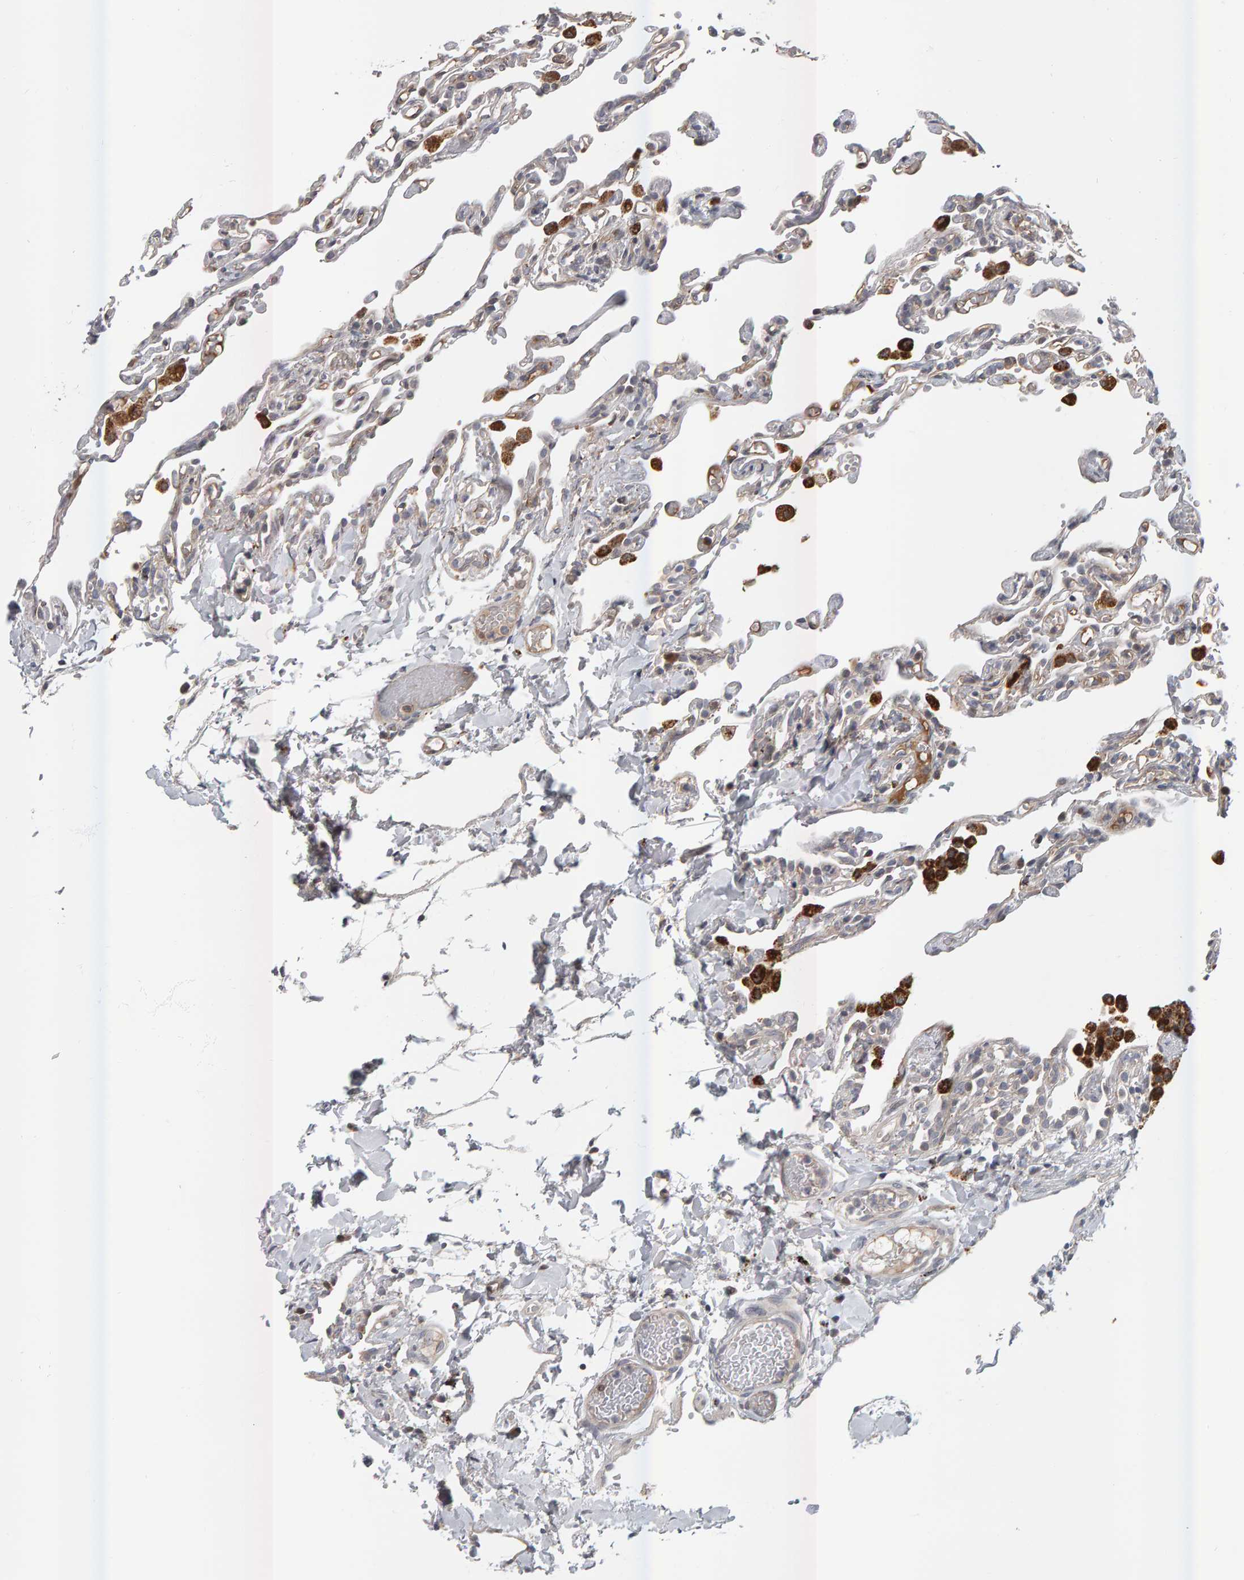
{"staining": {"intensity": "moderate", "quantity": "25%-75%", "location": "cytoplasmic/membranous"}, "tissue": "lung", "cell_type": "Alveolar cells", "image_type": "normal", "snomed": [{"axis": "morphology", "description": "Normal tissue, NOS"}, {"axis": "topography", "description": "Lung"}], "caption": "Brown immunohistochemical staining in unremarkable human lung reveals moderate cytoplasmic/membranous staining in approximately 25%-75% of alveolar cells. Immunohistochemistry stains the protein of interest in brown and the nuclei are stained blue.", "gene": "ZNF160", "patient": {"sex": "male", "age": 21}}